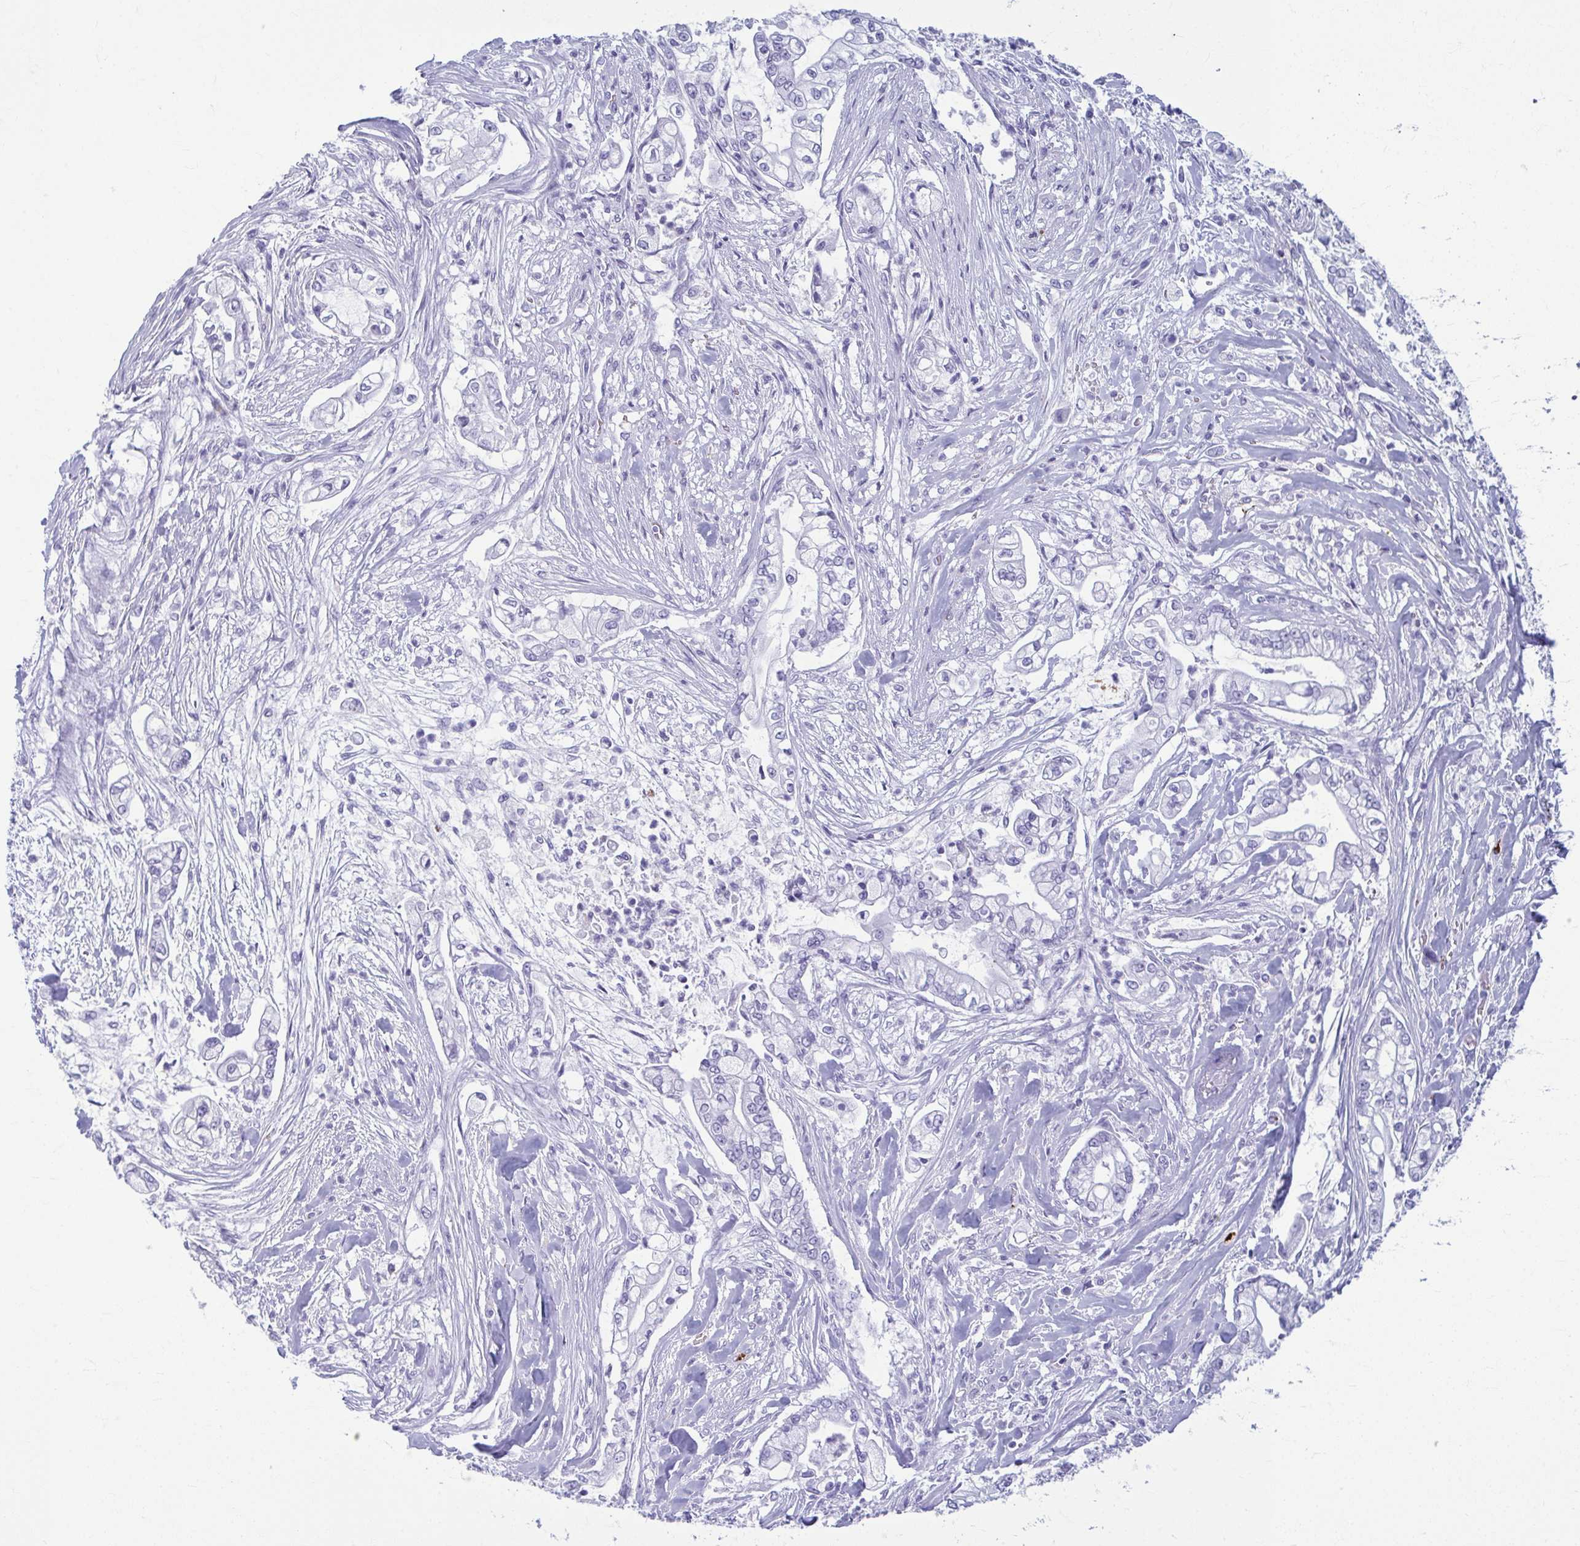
{"staining": {"intensity": "negative", "quantity": "none", "location": "none"}, "tissue": "pancreatic cancer", "cell_type": "Tumor cells", "image_type": "cancer", "snomed": [{"axis": "morphology", "description": "Adenocarcinoma, NOS"}, {"axis": "topography", "description": "Pancreas"}], "caption": "Pancreatic adenocarcinoma was stained to show a protein in brown. There is no significant positivity in tumor cells.", "gene": "TCEAL3", "patient": {"sex": "female", "age": 69}}